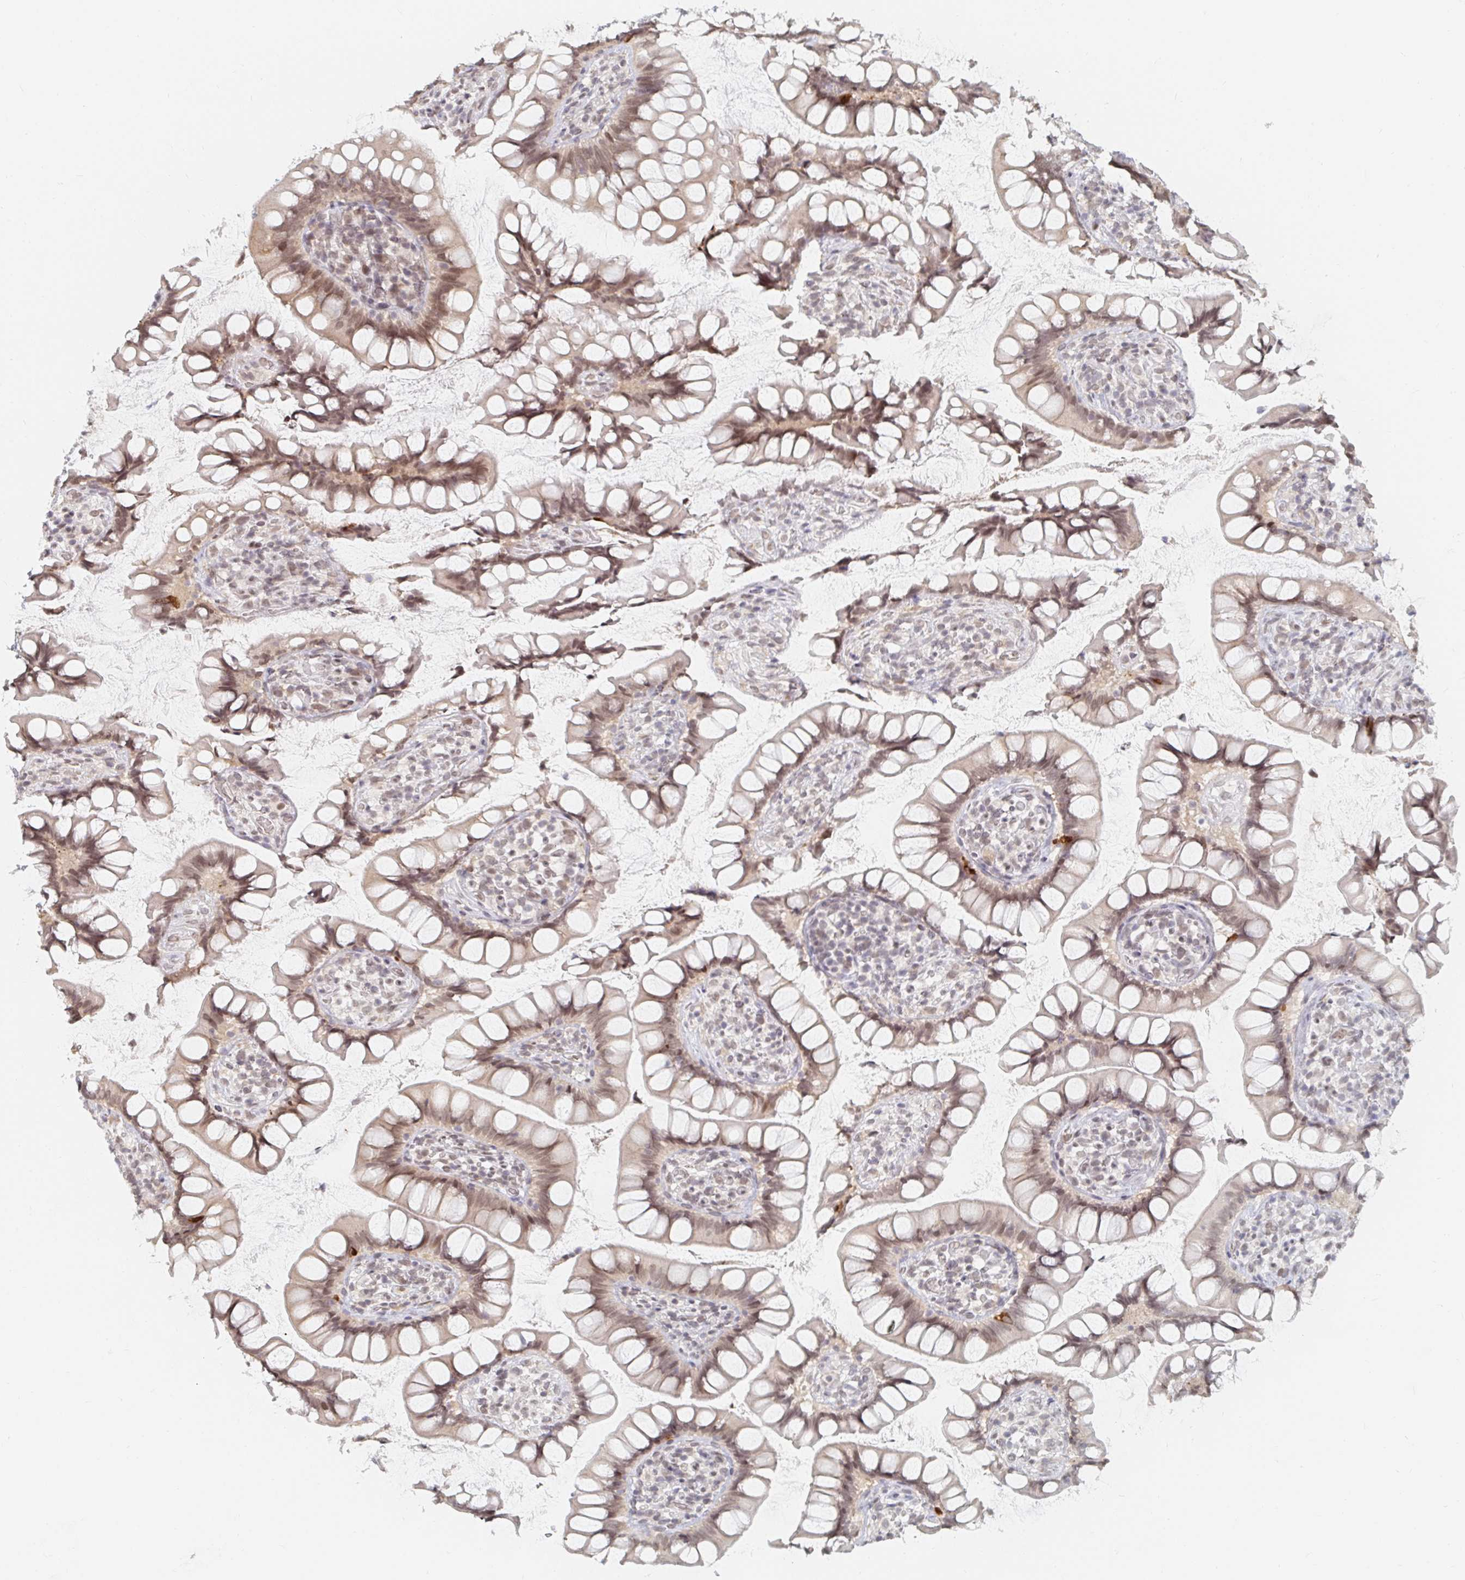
{"staining": {"intensity": "weak", "quantity": ">75%", "location": "nuclear"}, "tissue": "small intestine", "cell_type": "Glandular cells", "image_type": "normal", "snomed": [{"axis": "morphology", "description": "Normal tissue, NOS"}, {"axis": "topography", "description": "Small intestine"}], "caption": "This histopathology image exhibits IHC staining of unremarkable human small intestine, with low weak nuclear staining in about >75% of glandular cells.", "gene": "CHD2", "patient": {"sex": "male", "age": 70}}